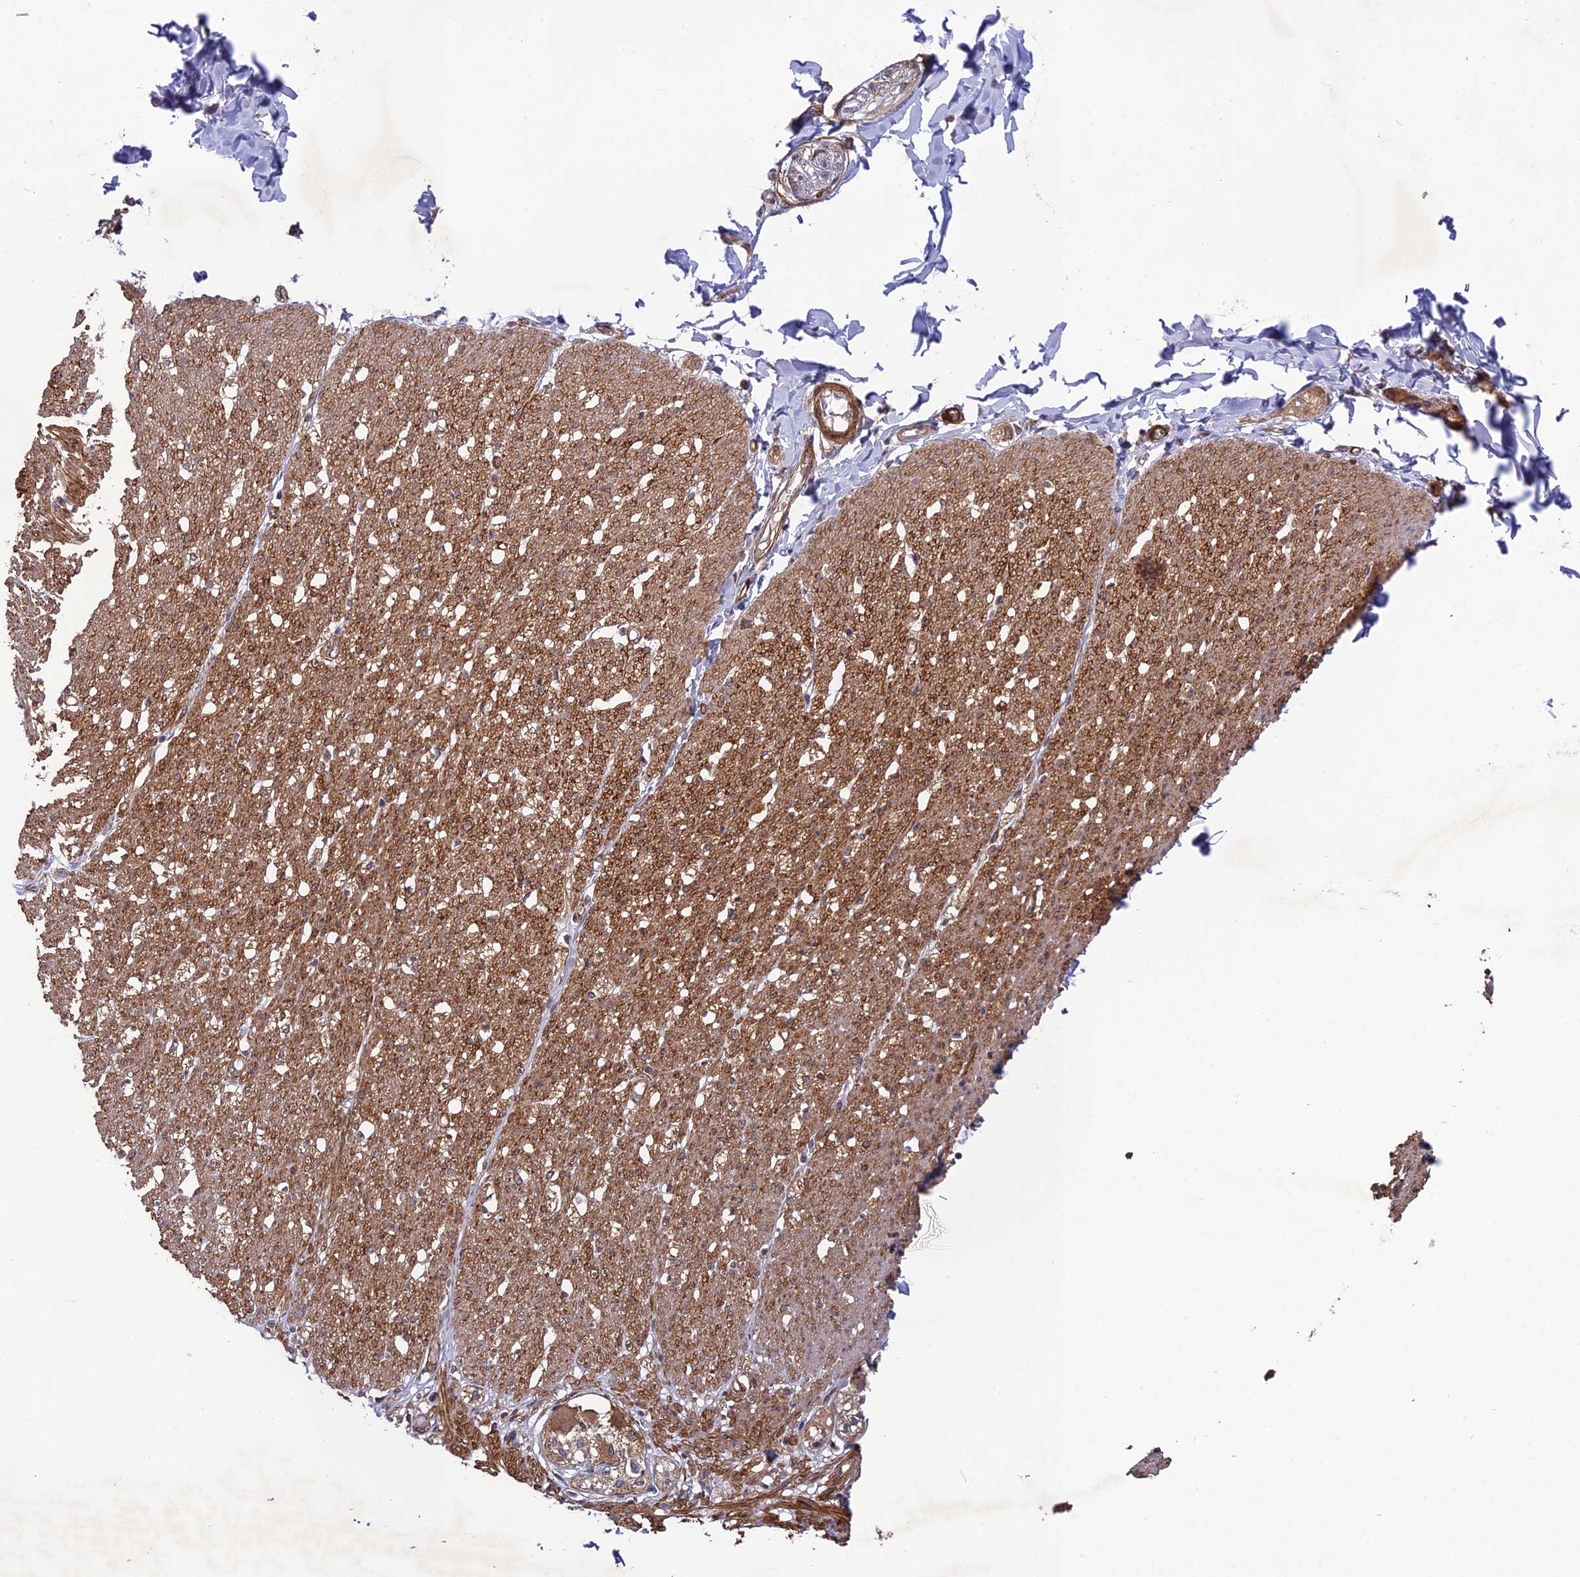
{"staining": {"intensity": "moderate", "quantity": ">75%", "location": "cytoplasmic/membranous"}, "tissue": "smooth muscle", "cell_type": "Smooth muscle cells", "image_type": "normal", "snomed": [{"axis": "morphology", "description": "Normal tissue, NOS"}, {"axis": "morphology", "description": "Adenocarcinoma, NOS"}, {"axis": "topography", "description": "Colon"}, {"axis": "topography", "description": "Peripheral nerve tissue"}], "caption": "The image shows immunohistochemical staining of normal smooth muscle. There is moderate cytoplasmic/membranous positivity is seen in about >75% of smooth muscle cells.", "gene": "TNS1", "patient": {"sex": "male", "age": 14}}